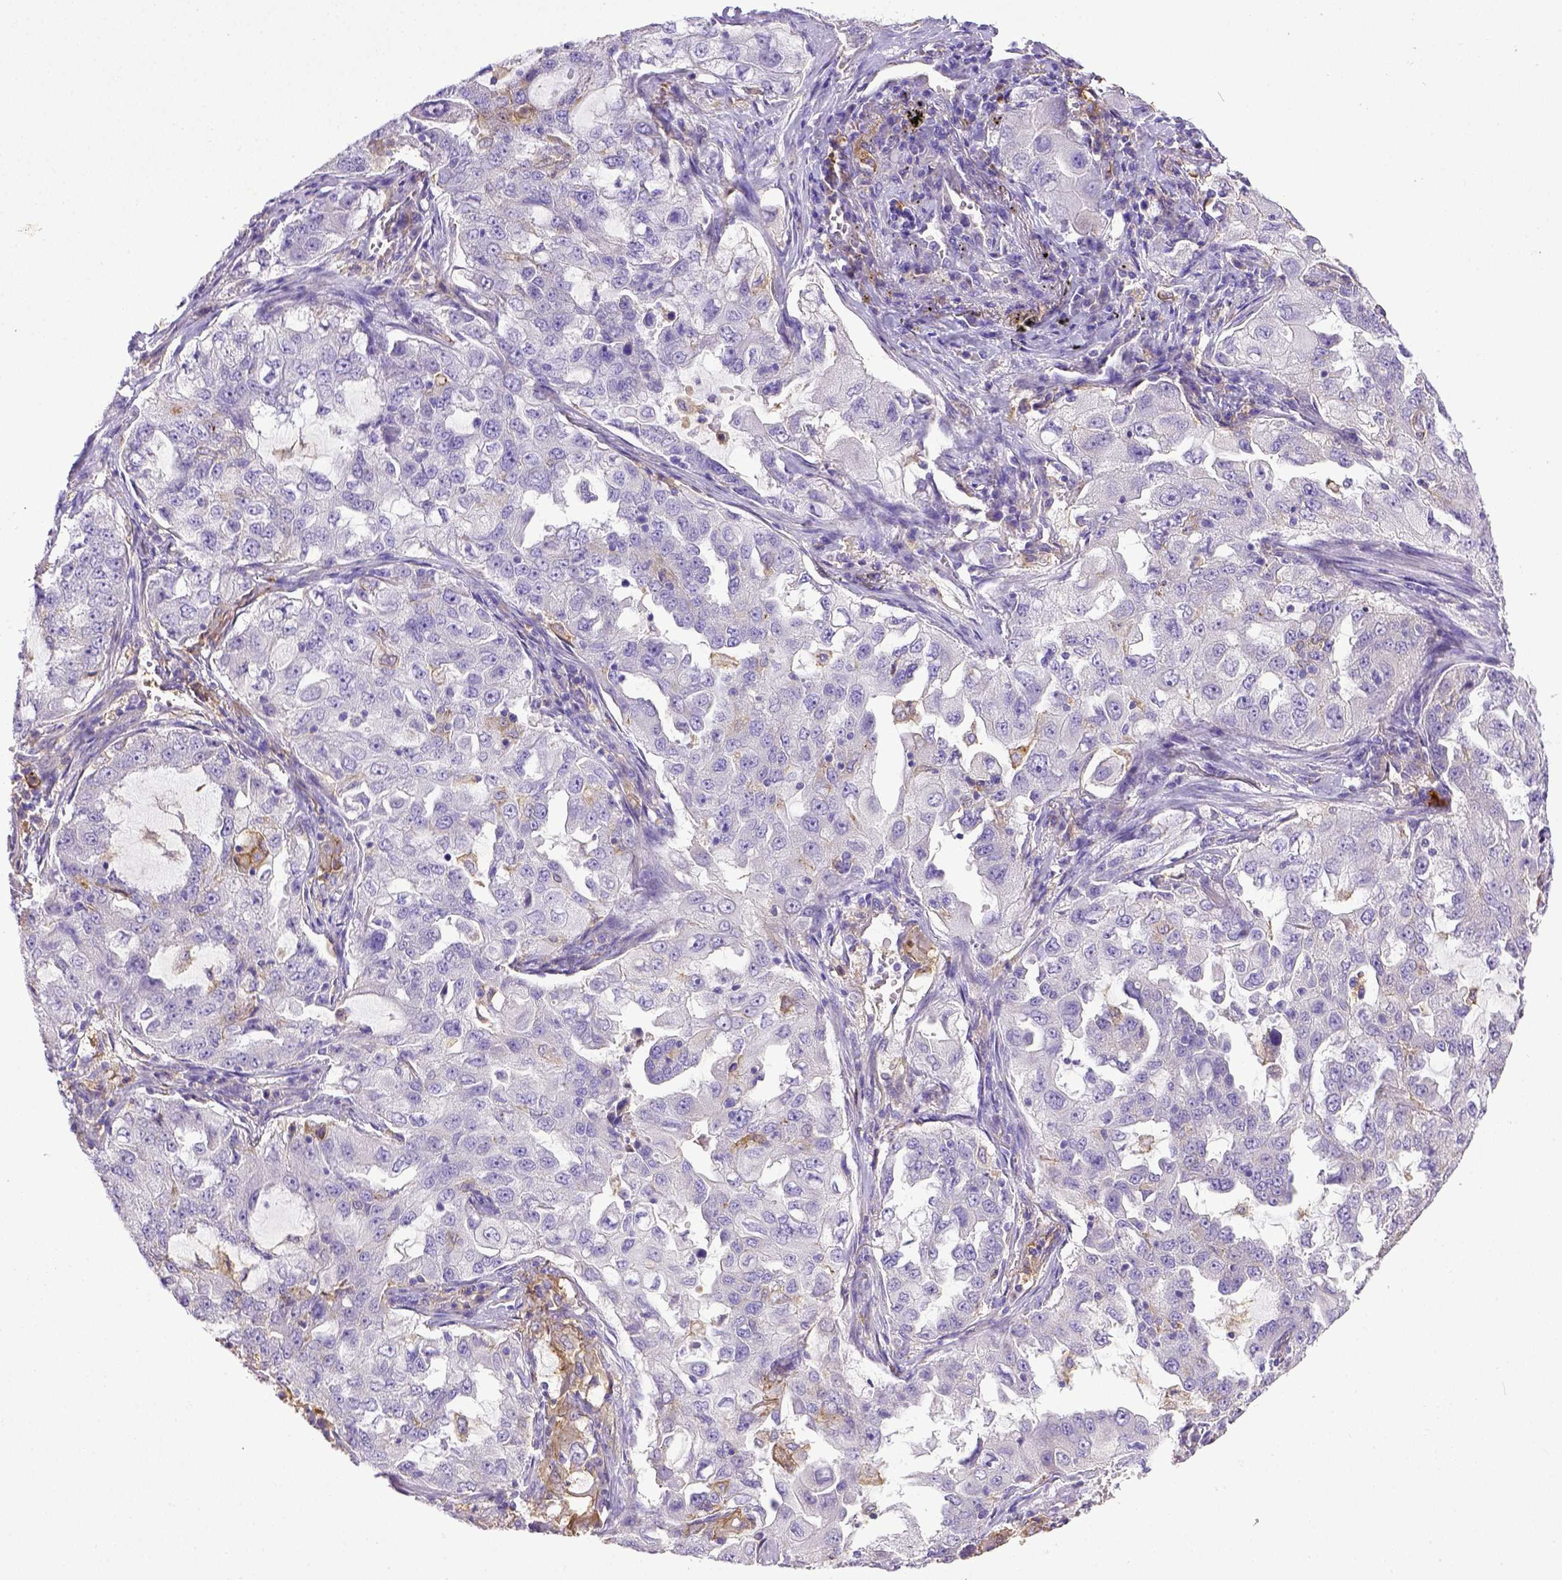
{"staining": {"intensity": "negative", "quantity": "none", "location": "none"}, "tissue": "lung cancer", "cell_type": "Tumor cells", "image_type": "cancer", "snomed": [{"axis": "morphology", "description": "Adenocarcinoma, NOS"}, {"axis": "topography", "description": "Lung"}], "caption": "Adenocarcinoma (lung) stained for a protein using immunohistochemistry displays no positivity tumor cells.", "gene": "CD40", "patient": {"sex": "female", "age": 61}}